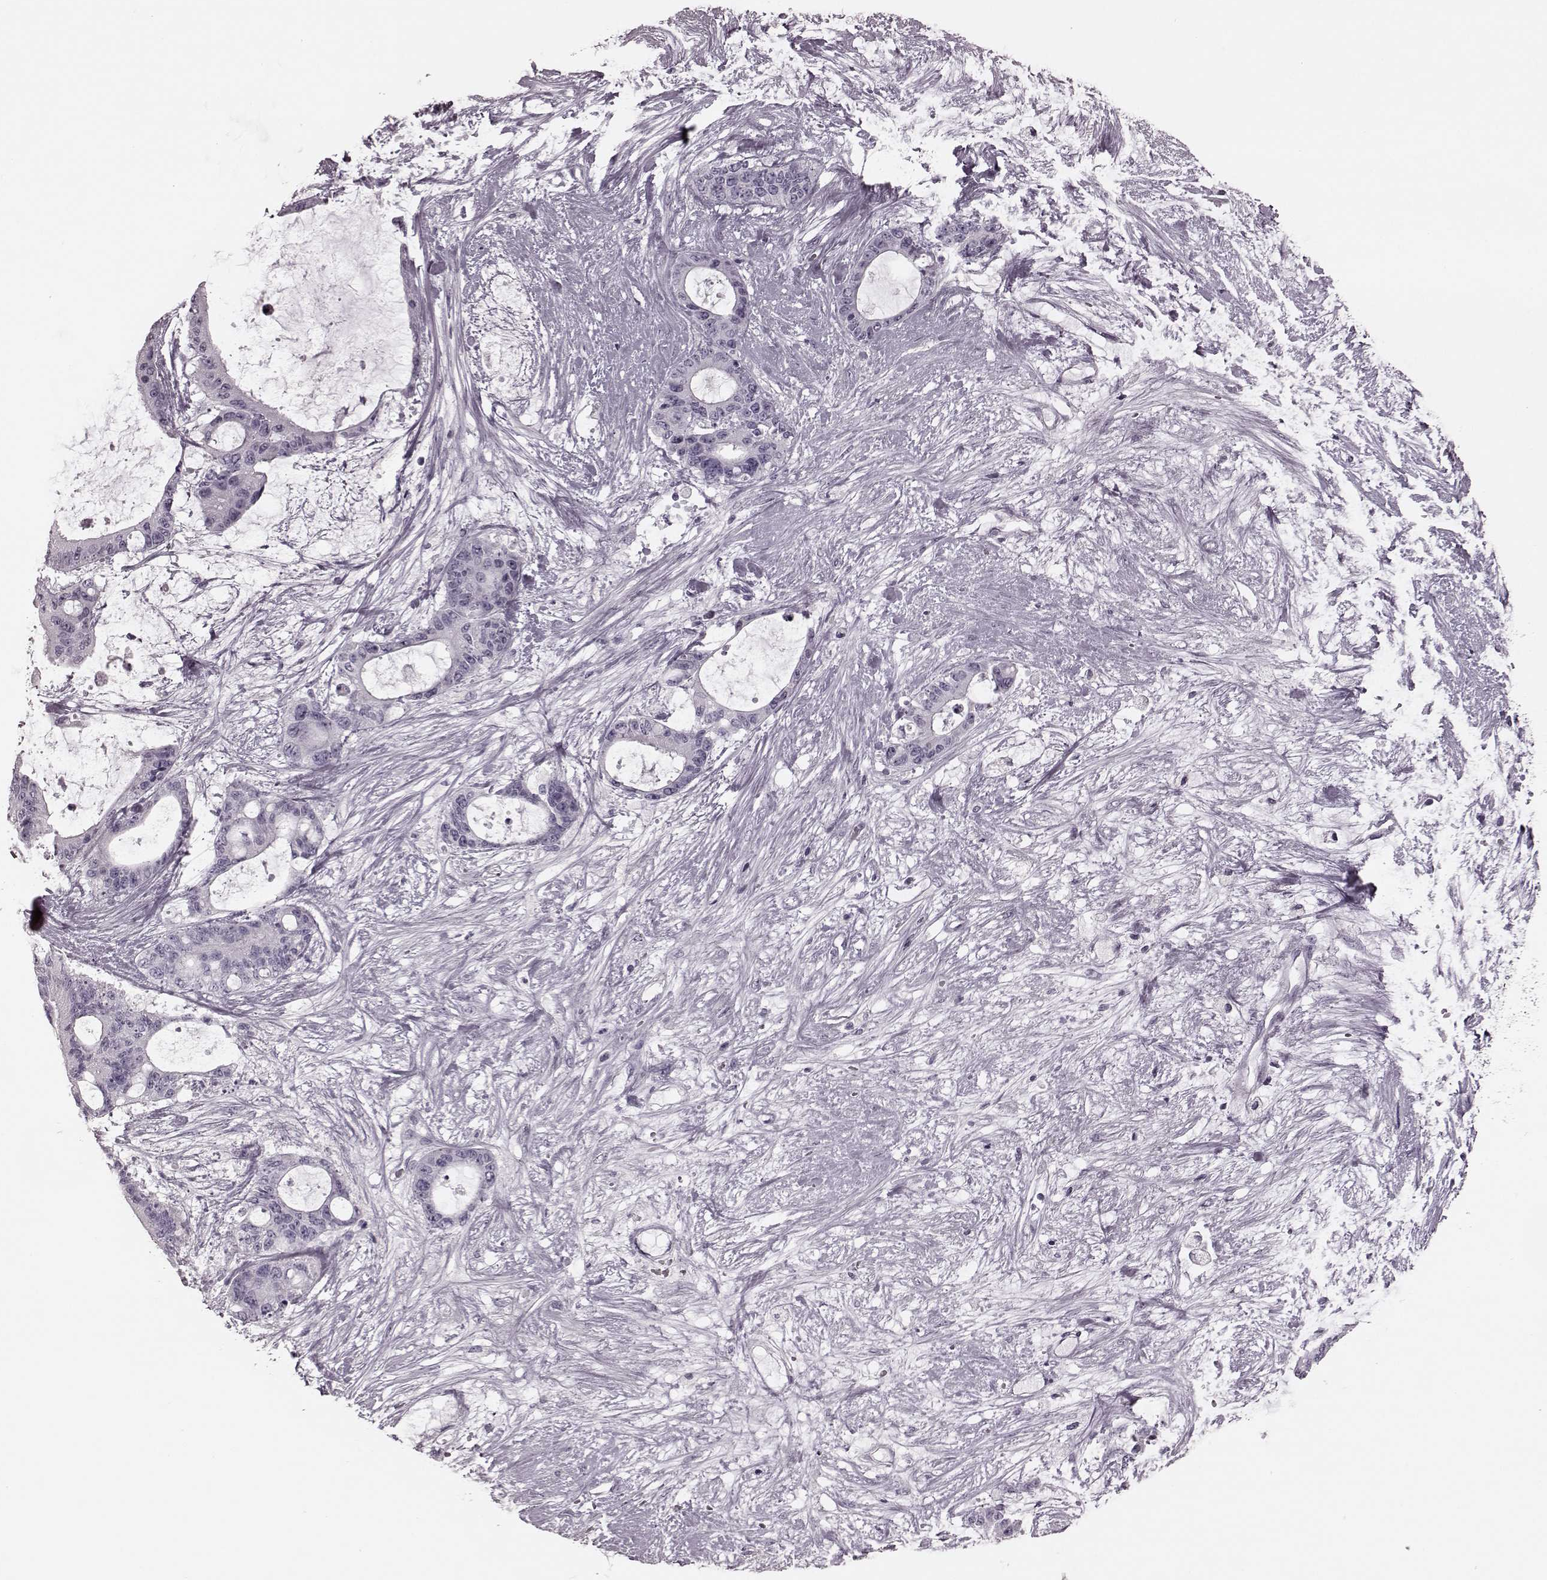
{"staining": {"intensity": "negative", "quantity": "none", "location": "none"}, "tissue": "liver cancer", "cell_type": "Tumor cells", "image_type": "cancer", "snomed": [{"axis": "morphology", "description": "Normal tissue, NOS"}, {"axis": "morphology", "description": "Cholangiocarcinoma"}, {"axis": "topography", "description": "Liver"}, {"axis": "topography", "description": "Peripheral nerve tissue"}], "caption": "Immunohistochemistry (IHC) of human liver cholangiocarcinoma demonstrates no expression in tumor cells.", "gene": "TRPM1", "patient": {"sex": "female", "age": 73}}